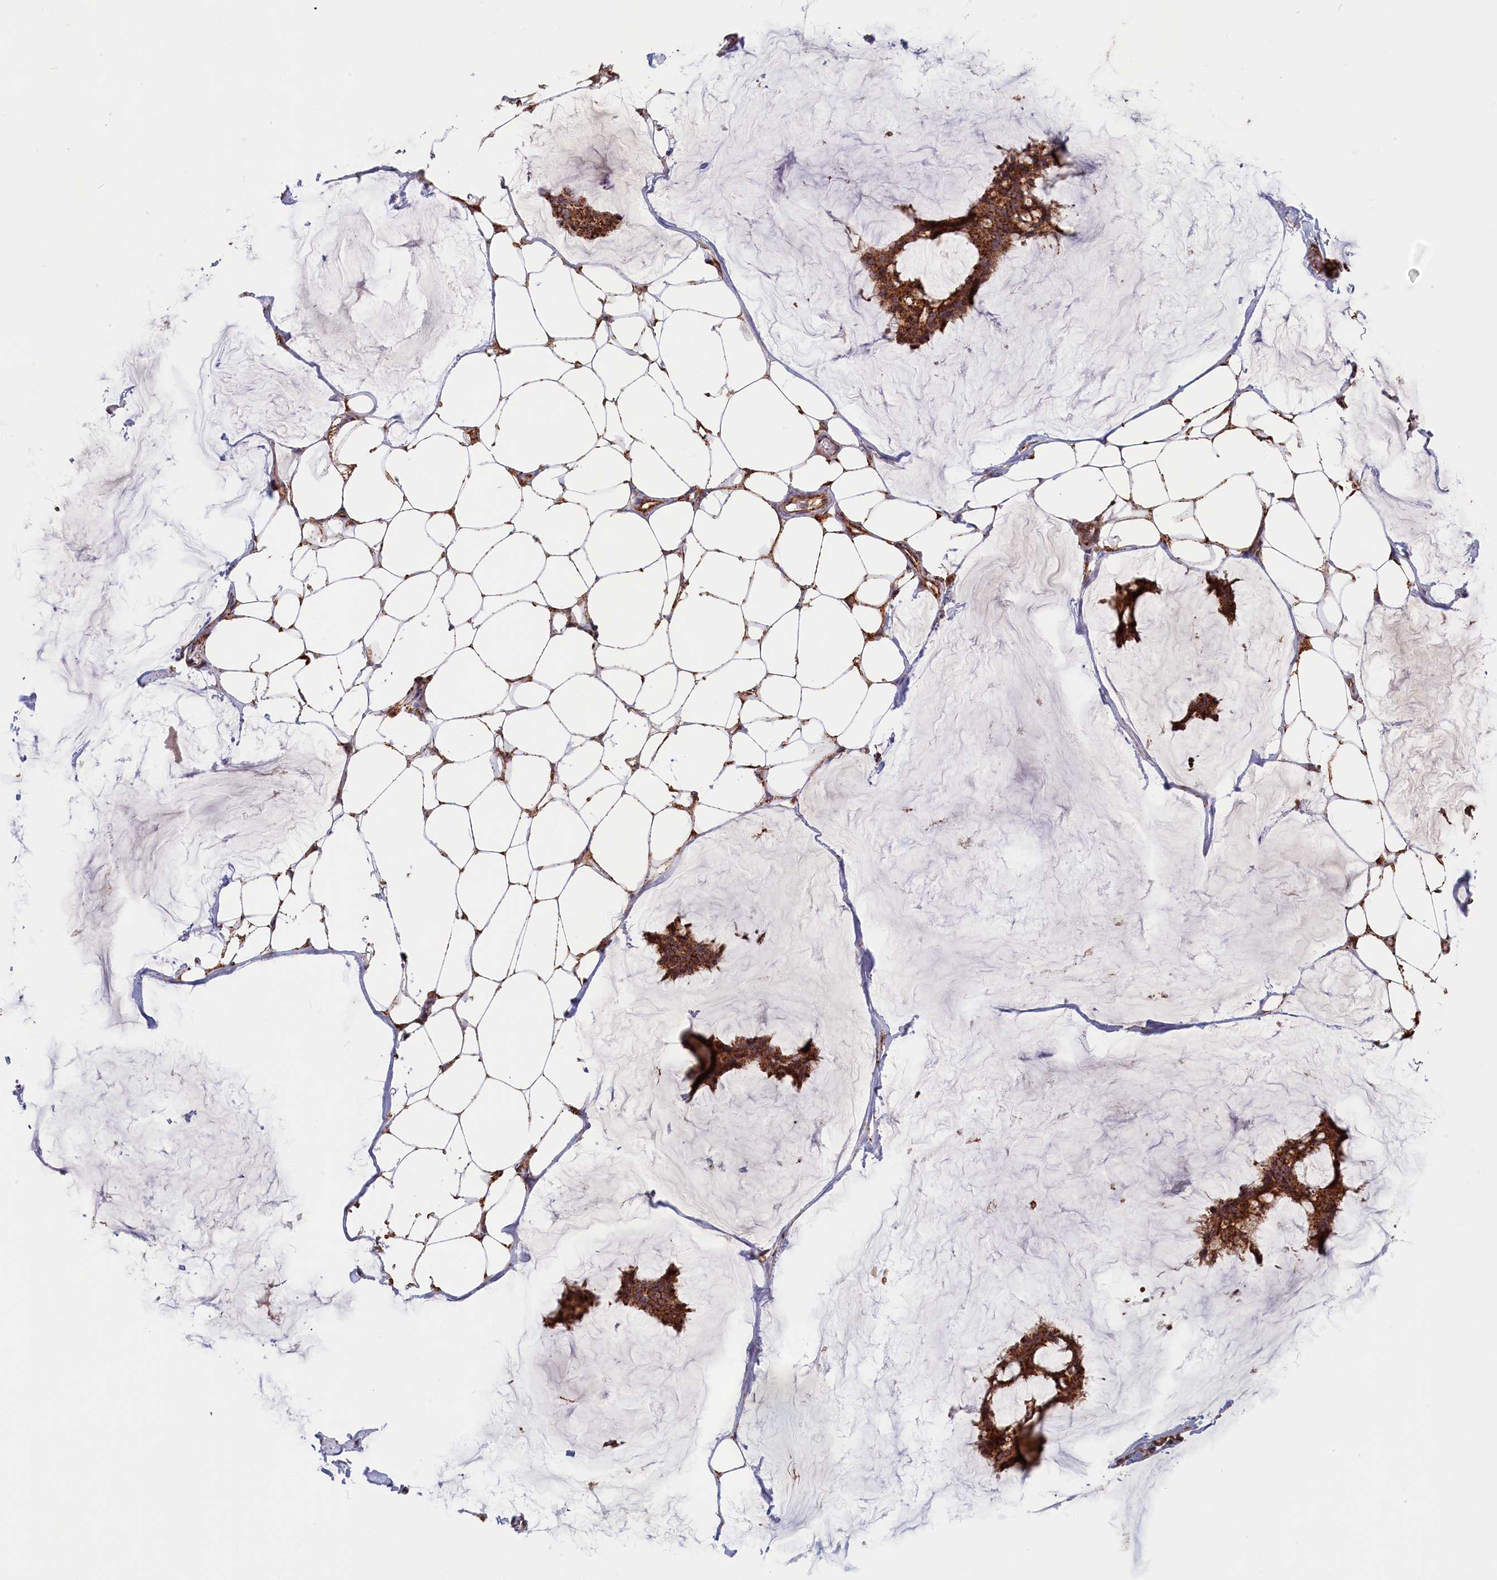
{"staining": {"intensity": "strong", "quantity": ">75%", "location": "cytoplasmic/membranous"}, "tissue": "breast cancer", "cell_type": "Tumor cells", "image_type": "cancer", "snomed": [{"axis": "morphology", "description": "Duct carcinoma"}, {"axis": "topography", "description": "Breast"}], "caption": "Protein staining of breast invasive ductal carcinoma tissue demonstrates strong cytoplasmic/membranous expression in approximately >75% of tumor cells. Ihc stains the protein of interest in brown and the nuclei are stained blue.", "gene": "MACROD1", "patient": {"sex": "female", "age": 93}}